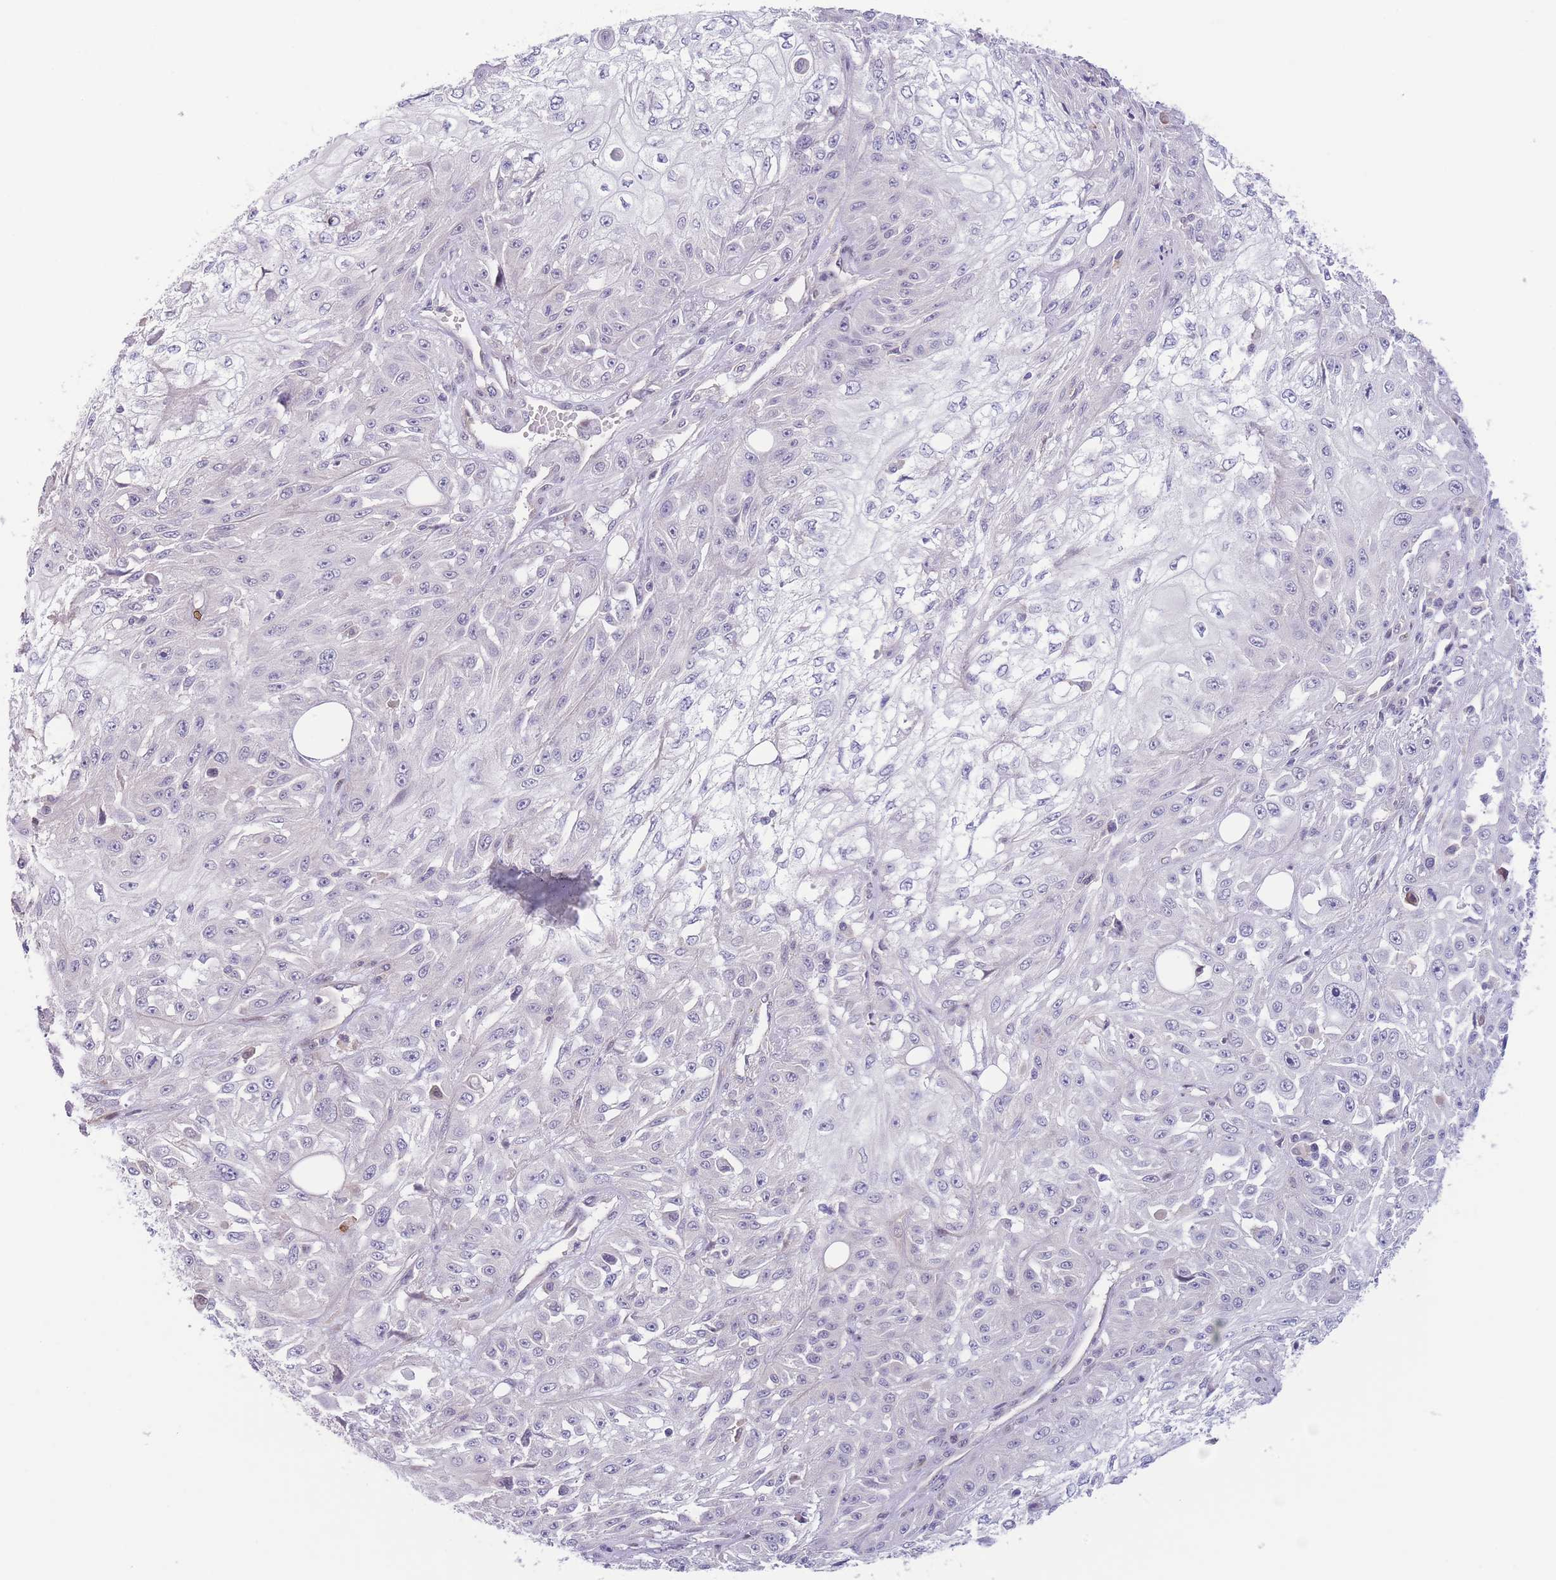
{"staining": {"intensity": "negative", "quantity": "none", "location": "none"}, "tissue": "skin cancer", "cell_type": "Tumor cells", "image_type": "cancer", "snomed": [{"axis": "morphology", "description": "Squamous cell carcinoma, NOS"}, {"axis": "morphology", "description": "Squamous cell carcinoma, metastatic, NOS"}, {"axis": "topography", "description": "Skin"}, {"axis": "topography", "description": "Lymph node"}], "caption": "Immunohistochemistry (IHC) photomicrograph of human skin cancer stained for a protein (brown), which reveals no staining in tumor cells.", "gene": "C9orf152", "patient": {"sex": "male", "age": 75}}